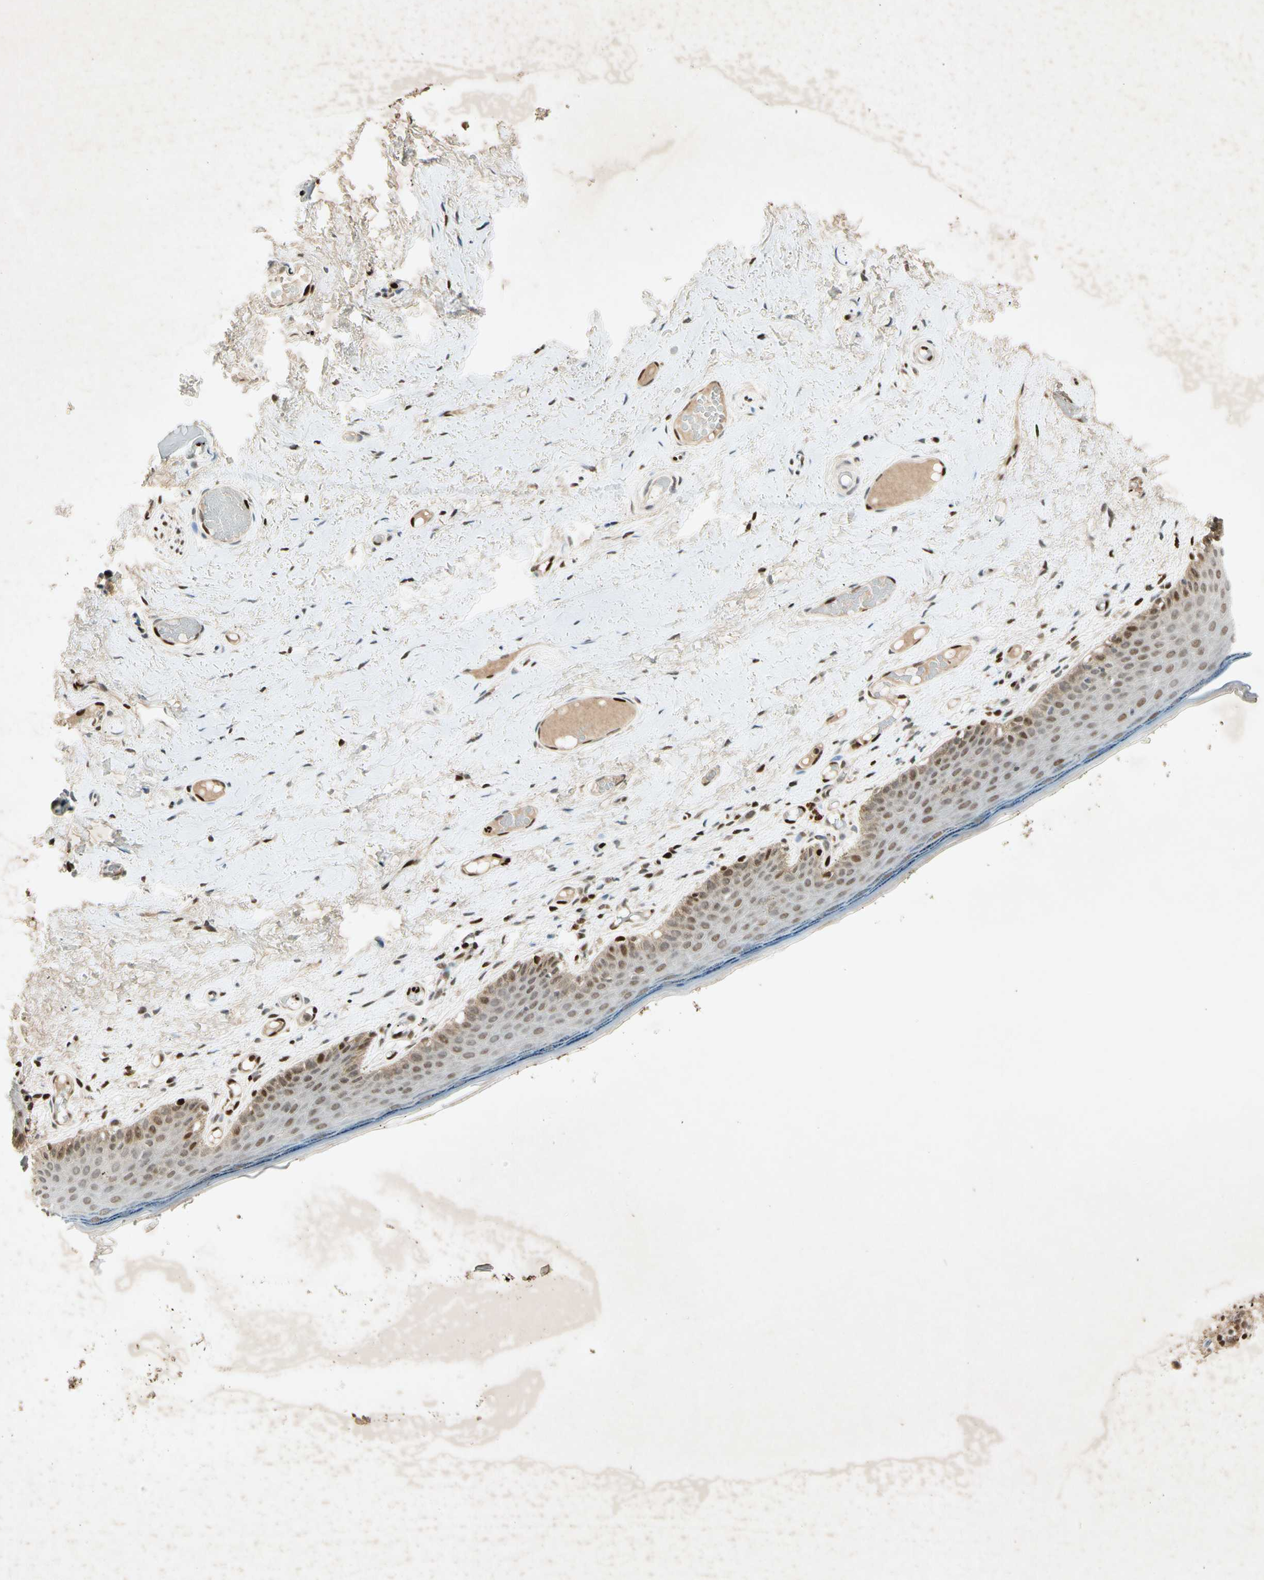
{"staining": {"intensity": "strong", "quantity": "25%-75%", "location": "nuclear"}, "tissue": "skin", "cell_type": "Epidermal cells", "image_type": "normal", "snomed": [{"axis": "morphology", "description": "Normal tissue, NOS"}, {"axis": "topography", "description": "Vulva"}], "caption": "This is a histology image of immunohistochemistry (IHC) staining of normal skin, which shows strong positivity in the nuclear of epidermal cells.", "gene": "RNF43", "patient": {"sex": "female", "age": 54}}